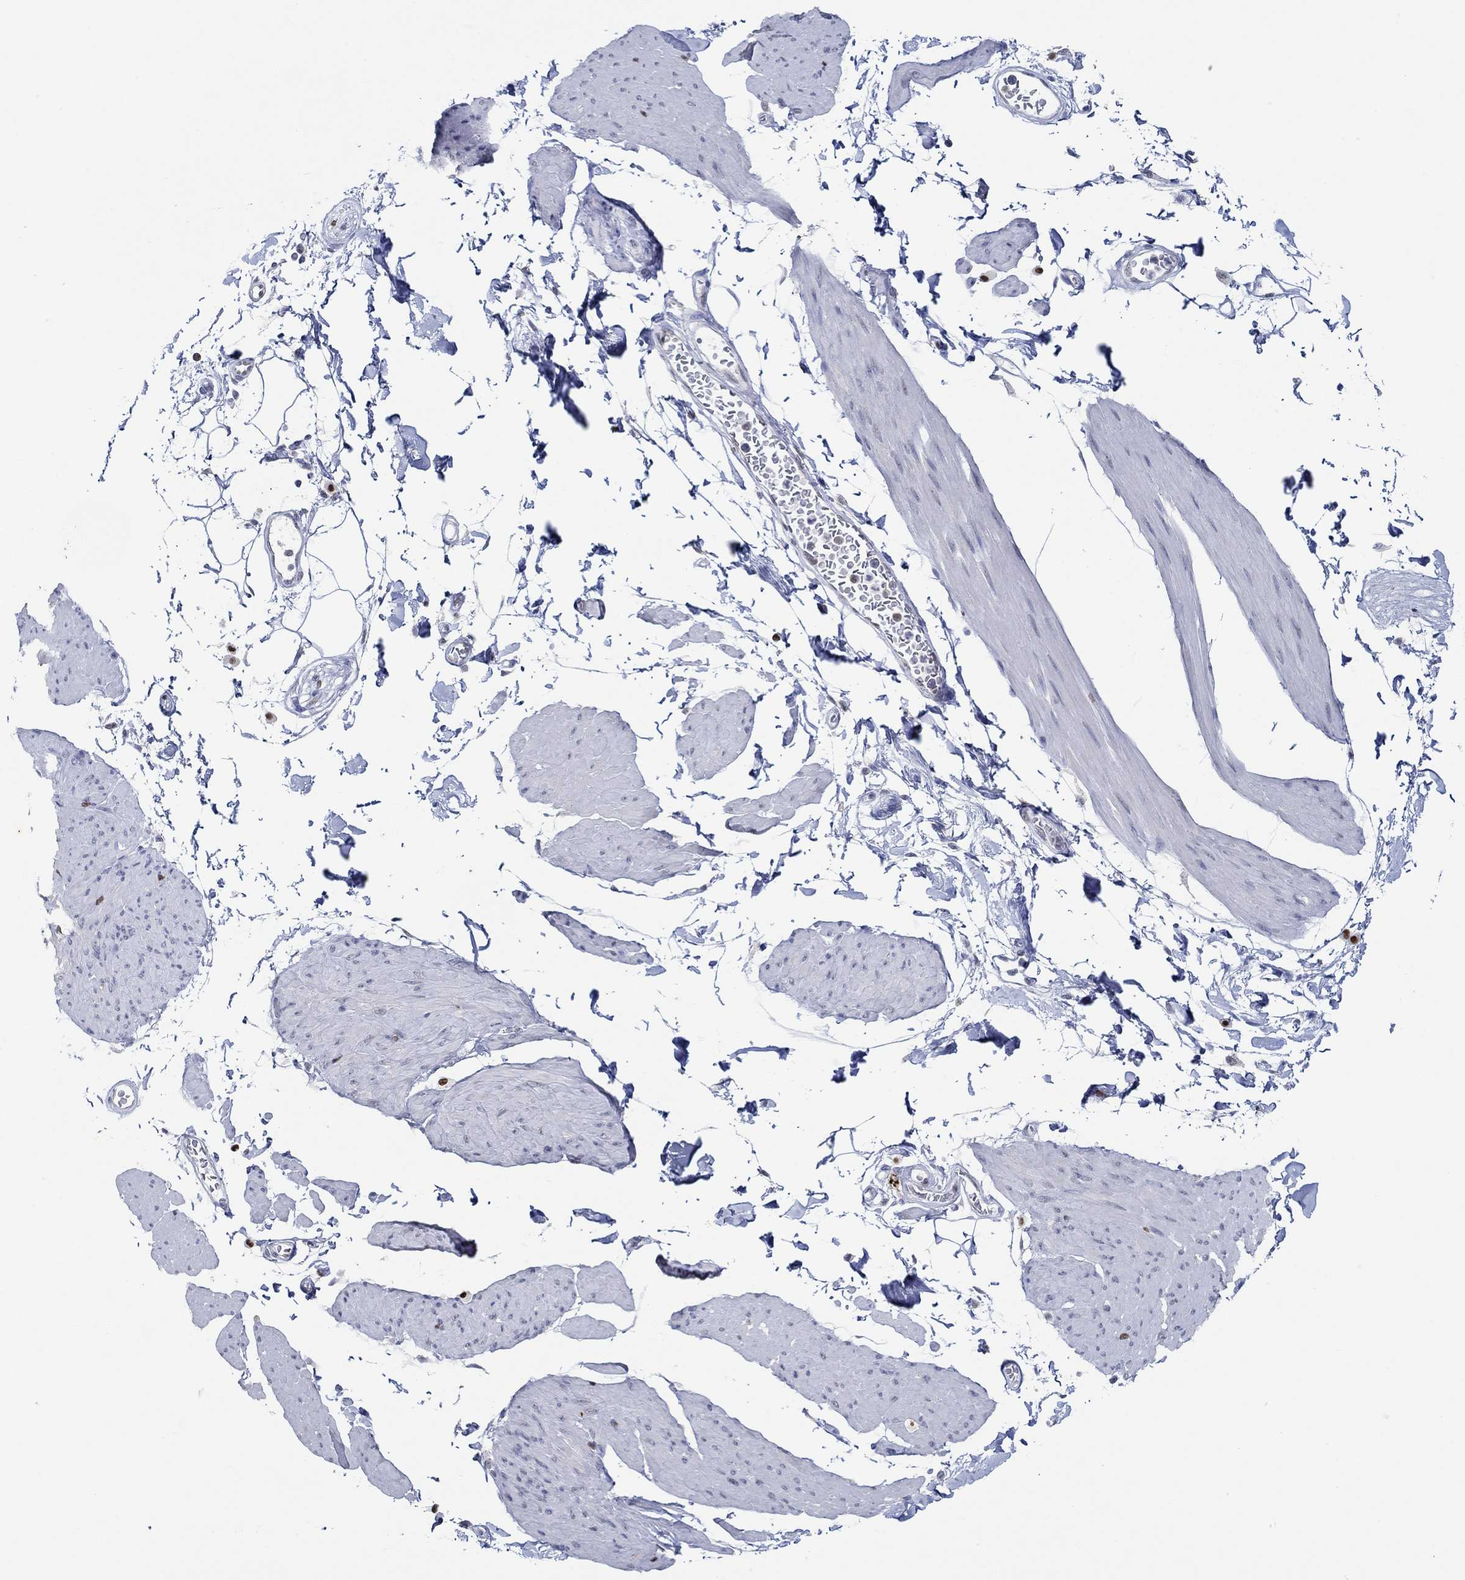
{"staining": {"intensity": "negative", "quantity": "none", "location": "none"}, "tissue": "smooth muscle", "cell_type": "Smooth muscle cells", "image_type": "normal", "snomed": [{"axis": "morphology", "description": "Normal tissue, NOS"}, {"axis": "topography", "description": "Adipose tissue"}, {"axis": "topography", "description": "Smooth muscle"}, {"axis": "topography", "description": "Peripheral nerve tissue"}], "caption": "The photomicrograph reveals no significant expression in smooth muscle cells of smooth muscle. (Stains: DAB immunohistochemistry (IHC) with hematoxylin counter stain, Microscopy: brightfield microscopy at high magnification).", "gene": "GATA2", "patient": {"sex": "male", "age": 83}}